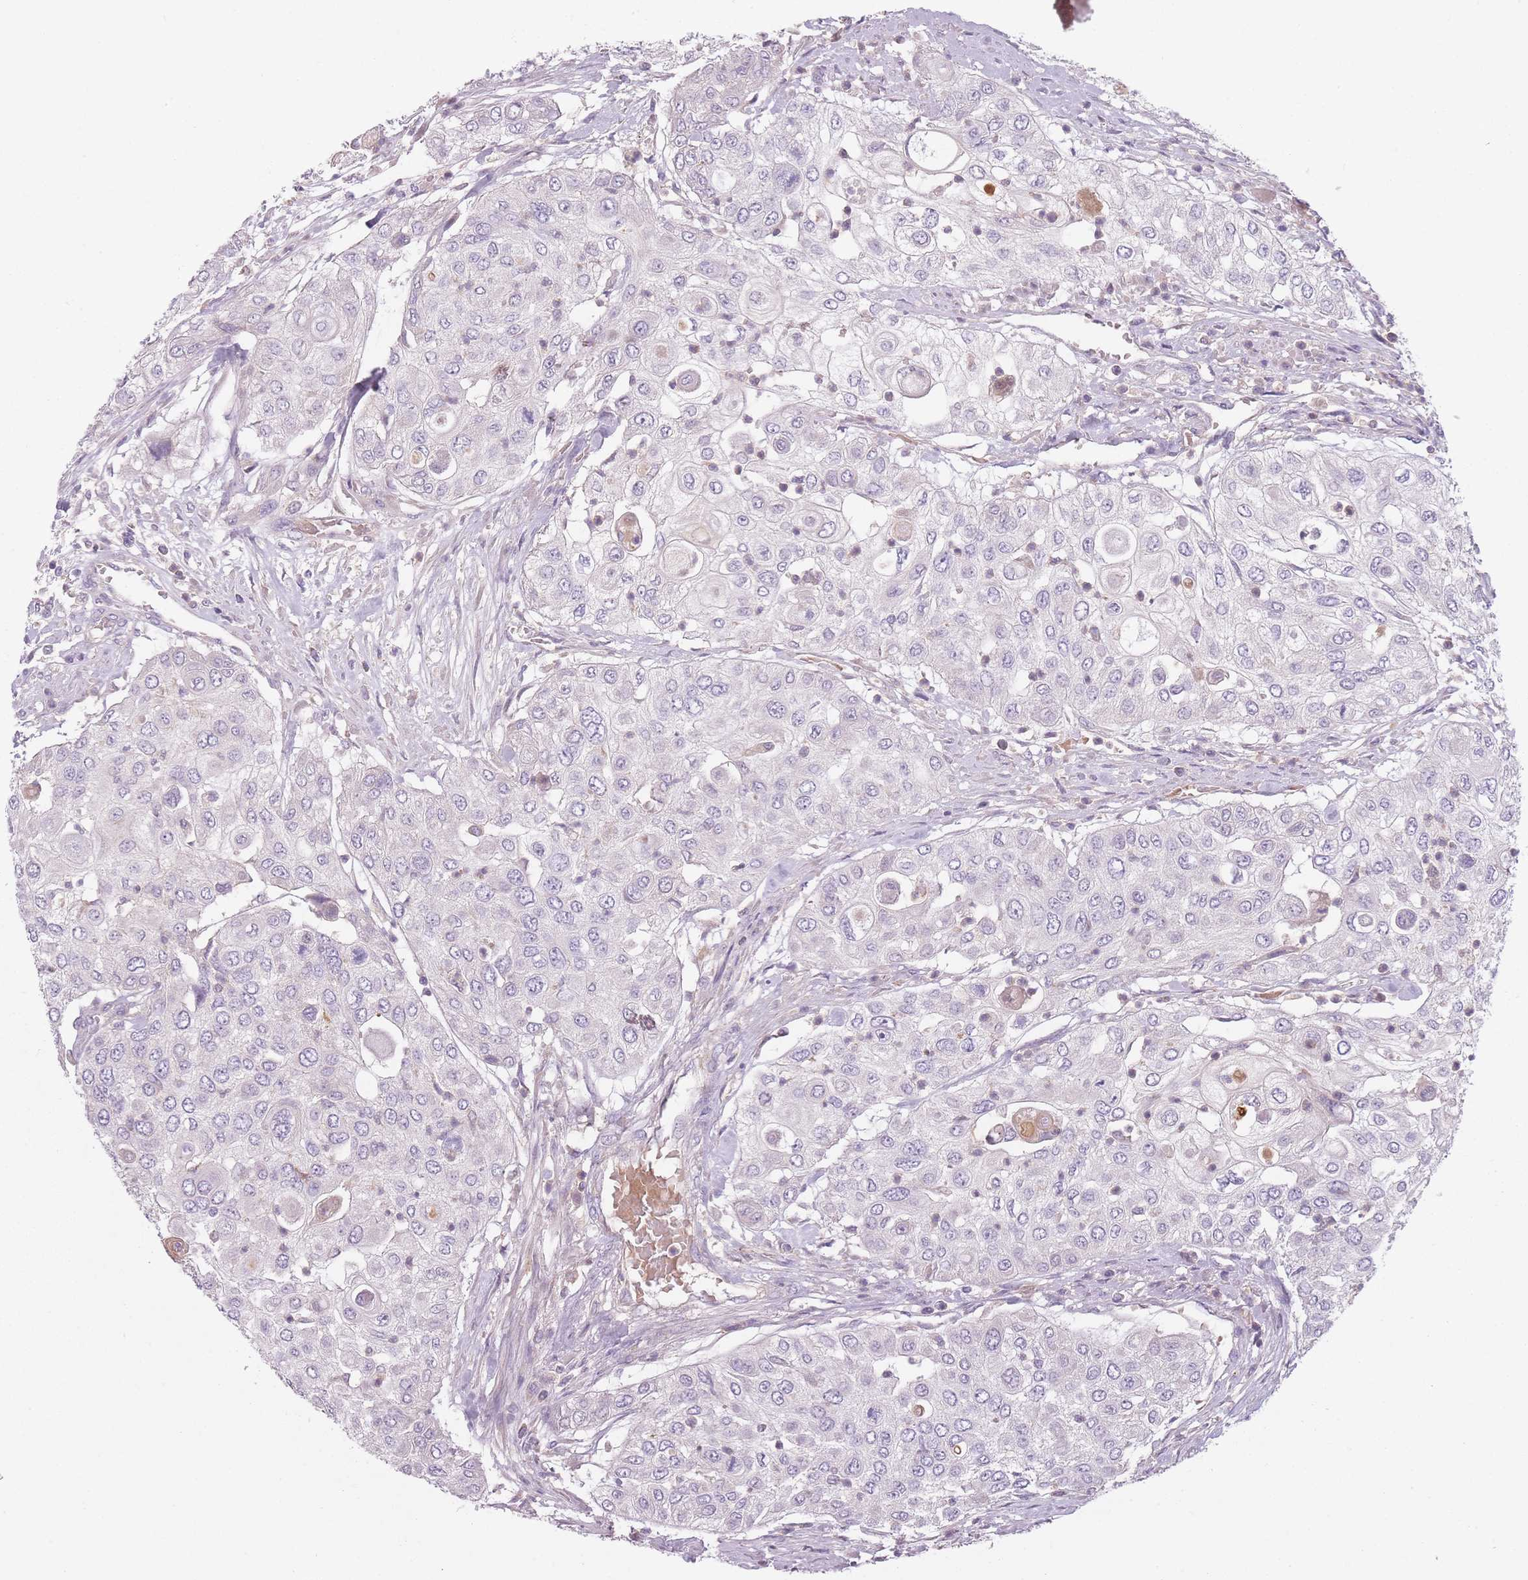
{"staining": {"intensity": "negative", "quantity": "none", "location": "none"}, "tissue": "urothelial cancer", "cell_type": "Tumor cells", "image_type": "cancer", "snomed": [{"axis": "morphology", "description": "Urothelial carcinoma, High grade"}, {"axis": "topography", "description": "Urinary bladder"}], "caption": "Immunohistochemical staining of human urothelial cancer displays no significant expression in tumor cells.", "gene": "NT5DC2", "patient": {"sex": "female", "age": 79}}